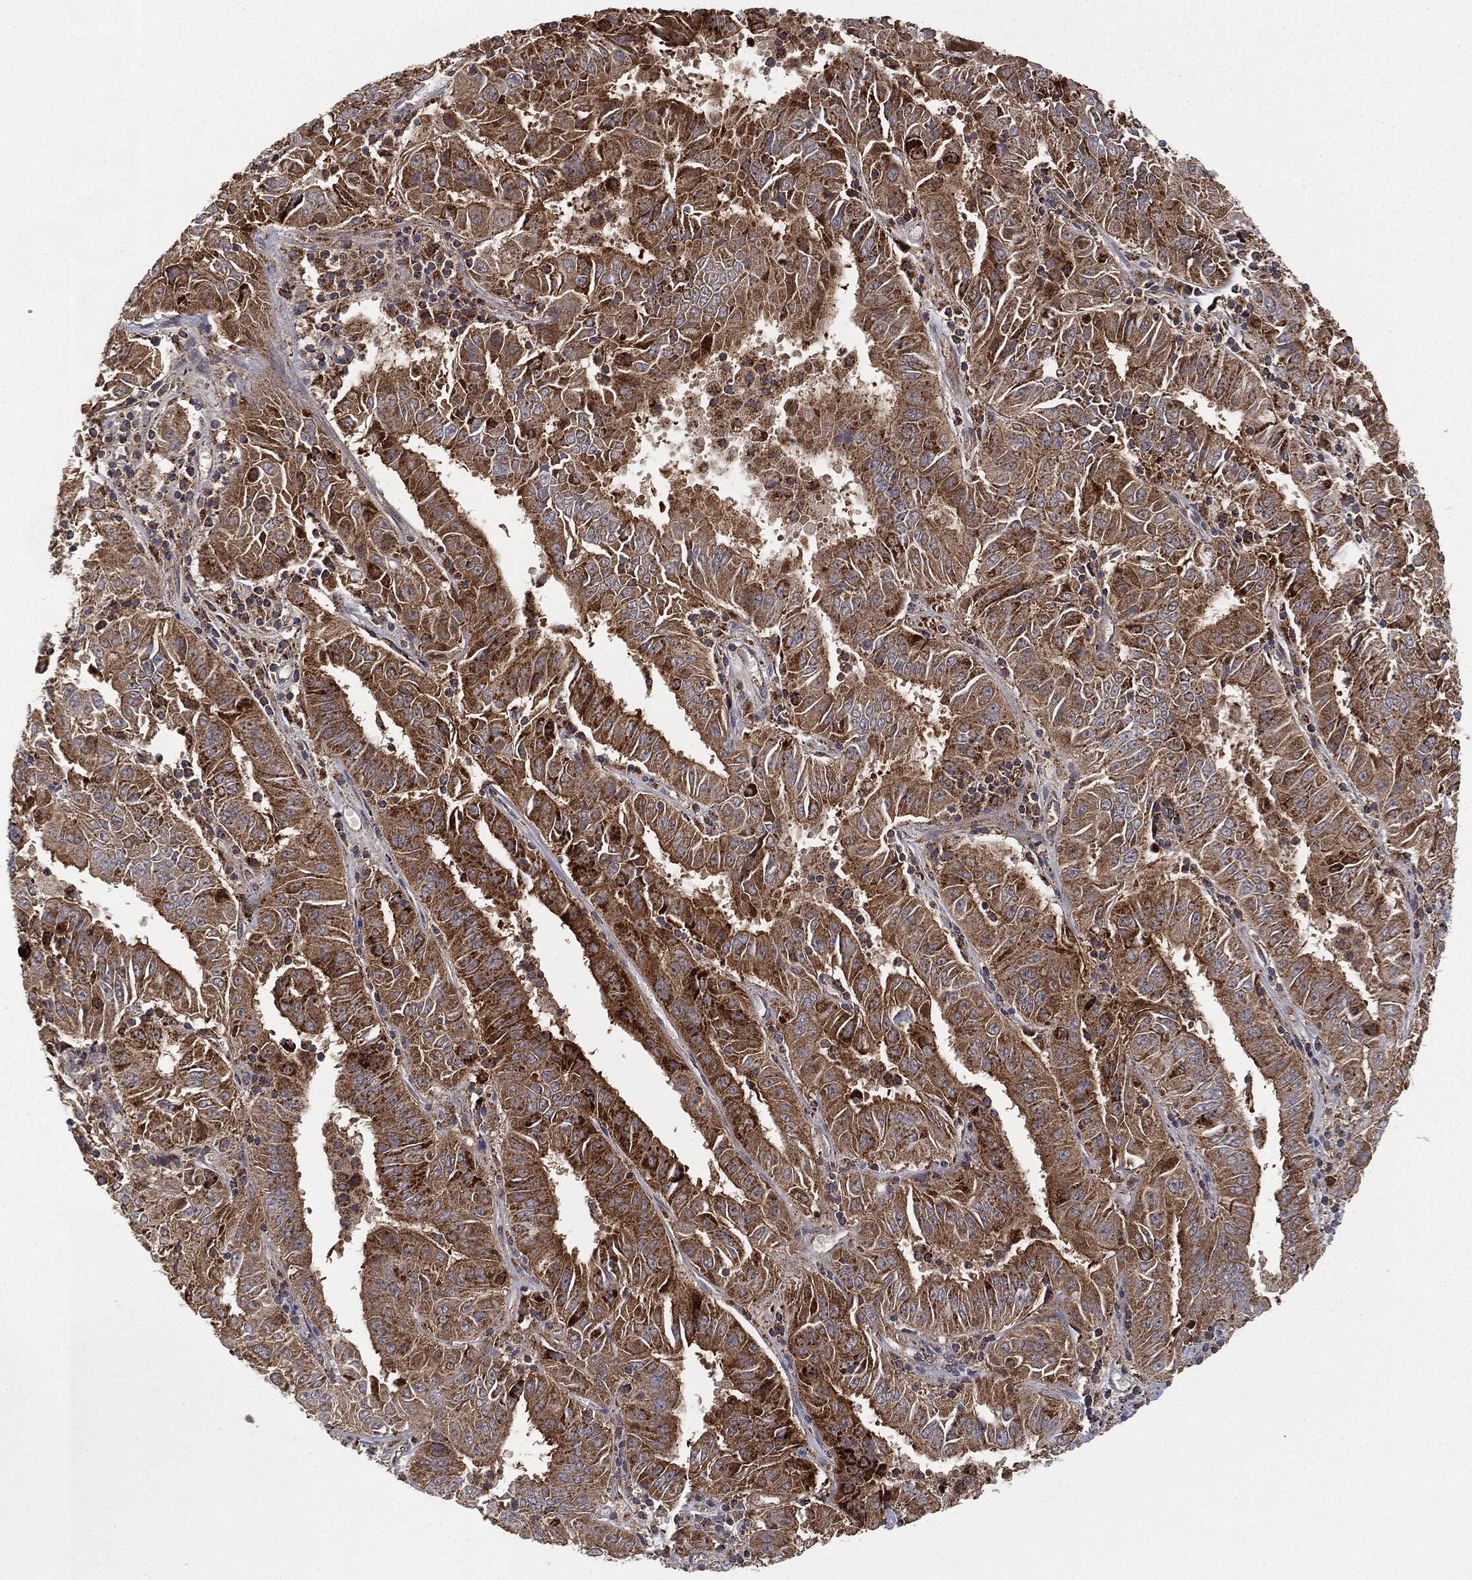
{"staining": {"intensity": "strong", "quantity": ">75%", "location": "cytoplasmic/membranous"}, "tissue": "pancreatic cancer", "cell_type": "Tumor cells", "image_type": "cancer", "snomed": [{"axis": "morphology", "description": "Adenocarcinoma, NOS"}, {"axis": "topography", "description": "Pancreas"}], "caption": "Immunohistochemical staining of pancreatic cancer reveals high levels of strong cytoplasmic/membranous staining in approximately >75% of tumor cells.", "gene": "MTOR", "patient": {"sex": "male", "age": 63}}